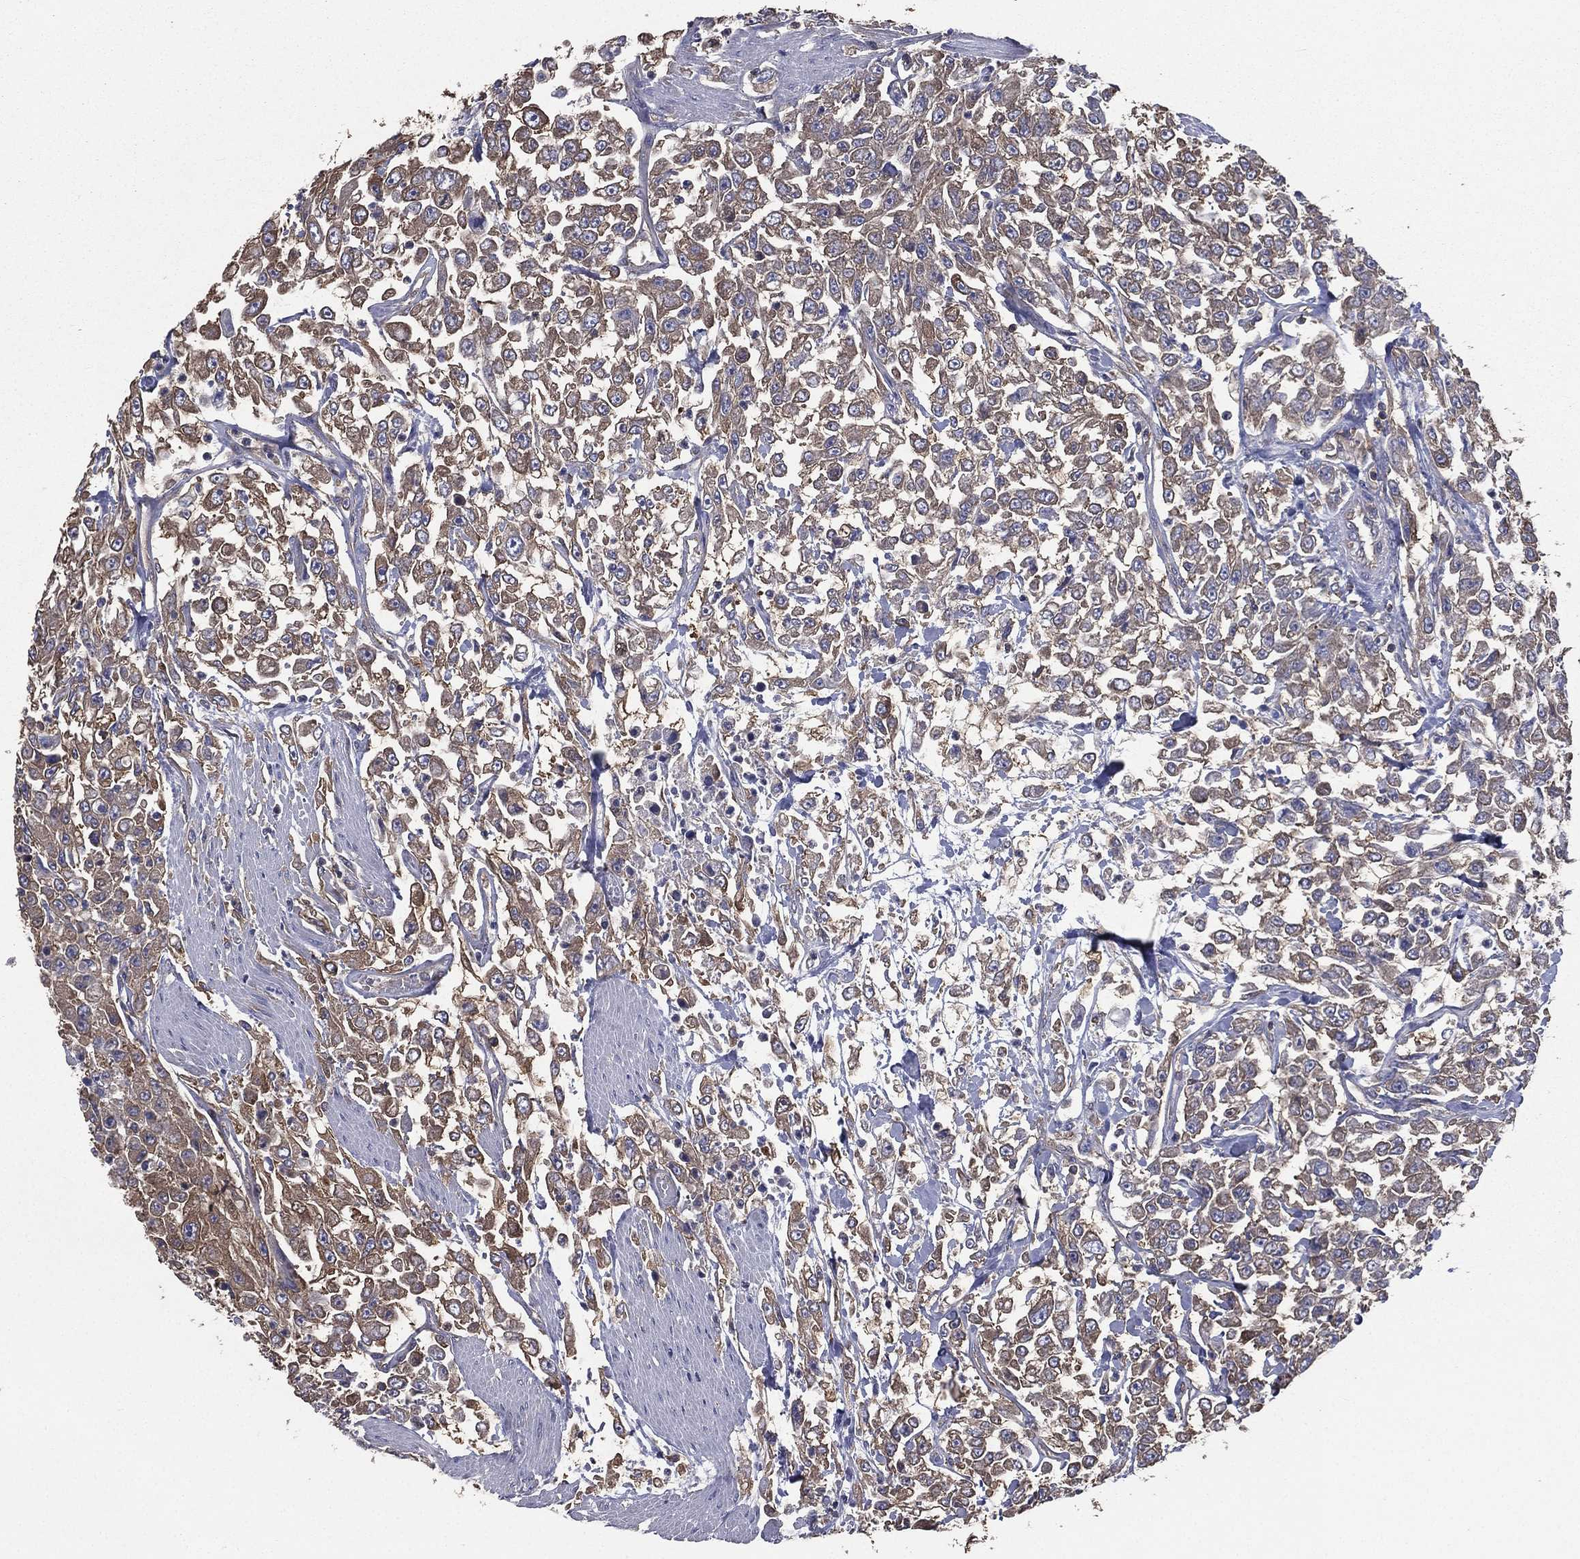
{"staining": {"intensity": "weak", "quantity": ">75%", "location": "cytoplasmic/membranous"}, "tissue": "urothelial cancer", "cell_type": "Tumor cells", "image_type": "cancer", "snomed": [{"axis": "morphology", "description": "Urothelial carcinoma, High grade"}, {"axis": "topography", "description": "Urinary bladder"}], "caption": "High-grade urothelial carcinoma stained with DAB (3,3'-diaminobenzidine) IHC demonstrates low levels of weak cytoplasmic/membranous staining in about >75% of tumor cells. The staining was performed using DAB (3,3'-diaminobenzidine) to visualize the protein expression in brown, while the nuclei were stained in blue with hematoxylin (Magnification: 20x).", "gene": "SARS1", "patient": {"sex": "male", "age": 46}}